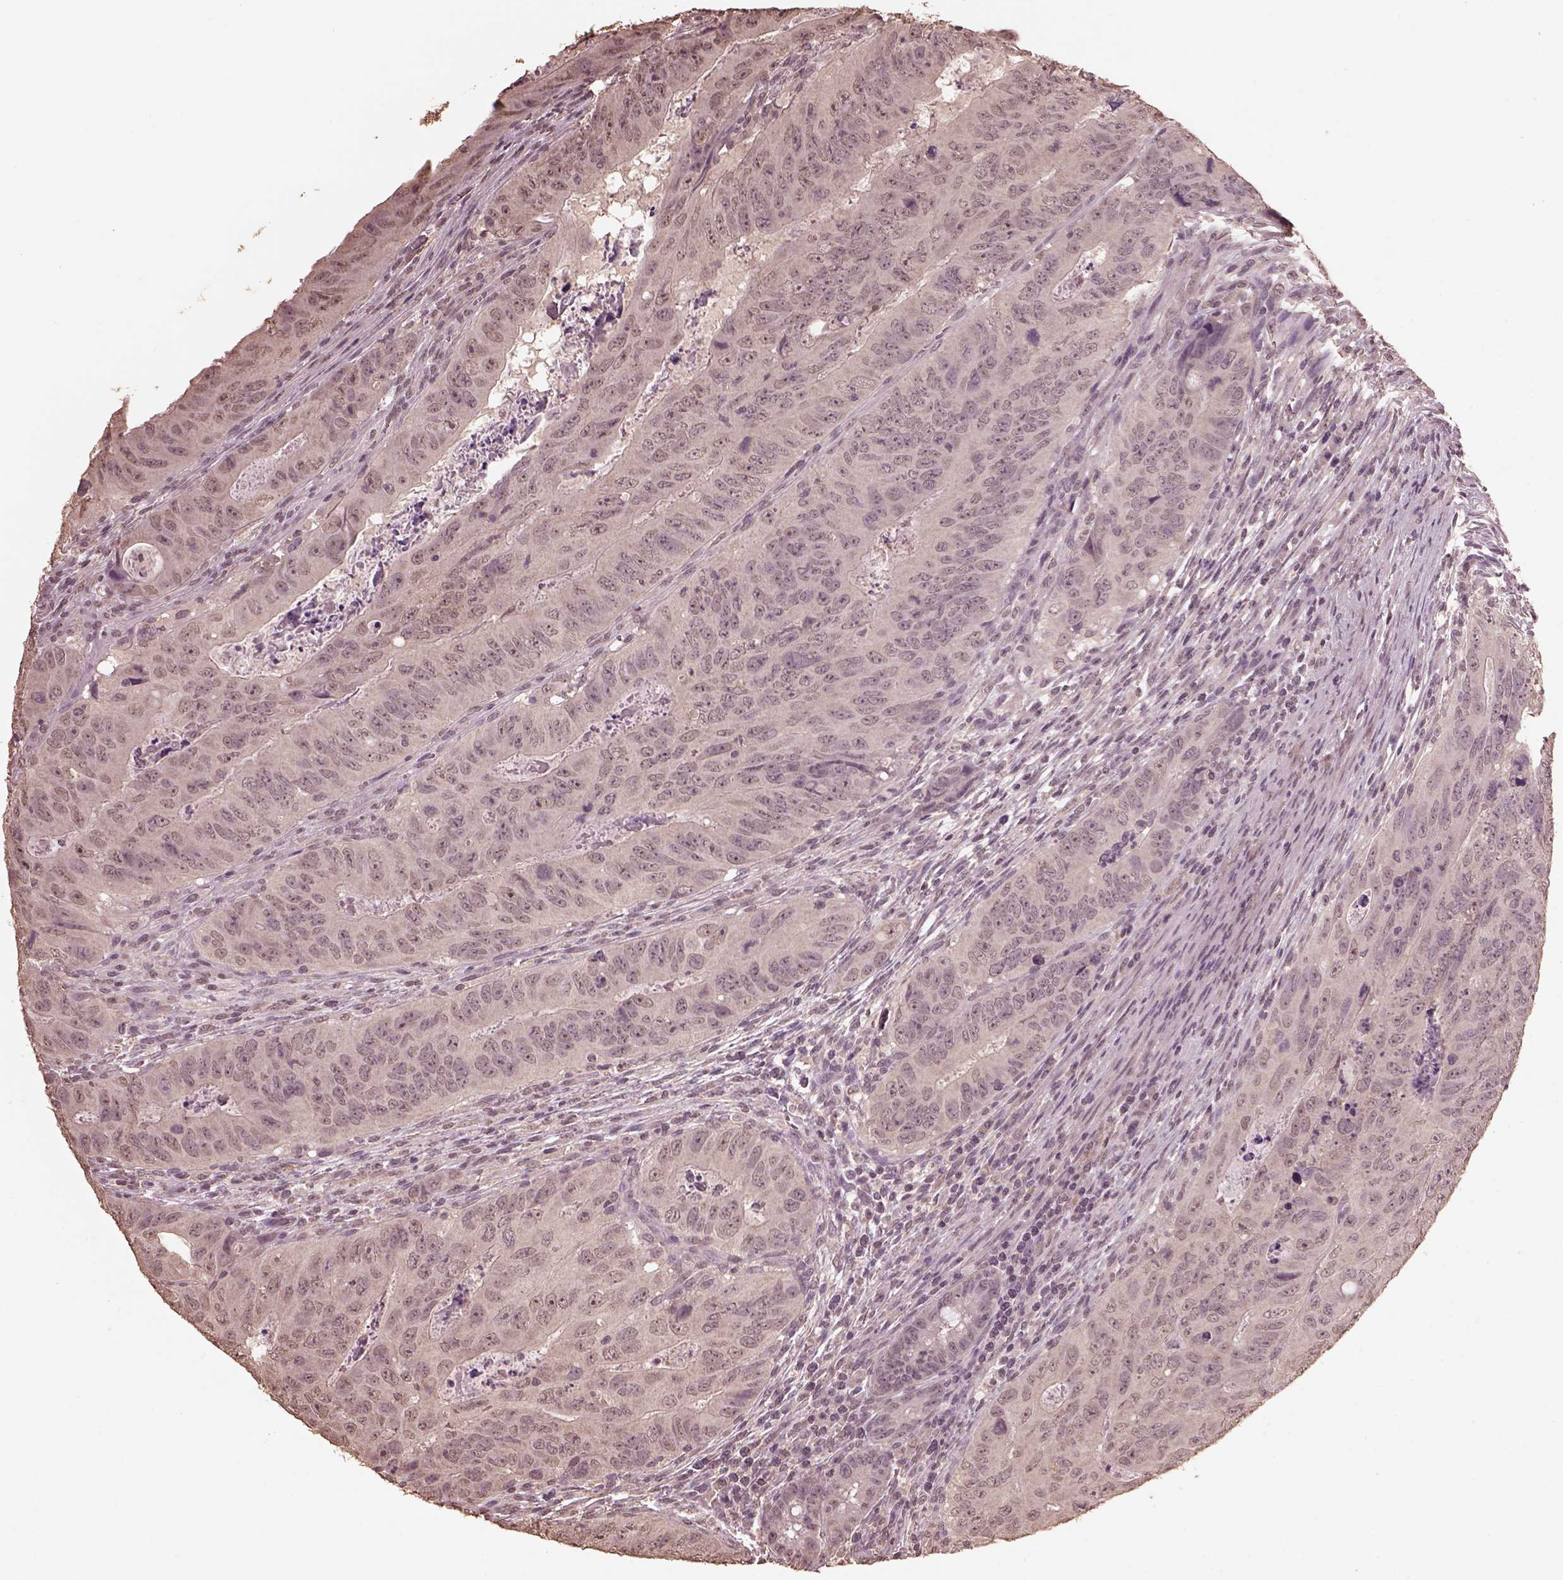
{"staining": {"intensity": "negative", "quantity": "none", "location": "none"}, "tissue": "colorectal cancer", "cell_type": "Tumor cells", "image_type": "cancer", "snomed": [{"axis": "morphology", "description": "Adenocarcinoma, NOS"}, {"axis": "topography", "description": "Colon"}], "caption": "Immunohistochemical staining of adenocarcinoma (colorectal) shows no significant staining in tumor cells.", "gene": "CPT1C", "patient": {"sex": "male", "age": 79}}